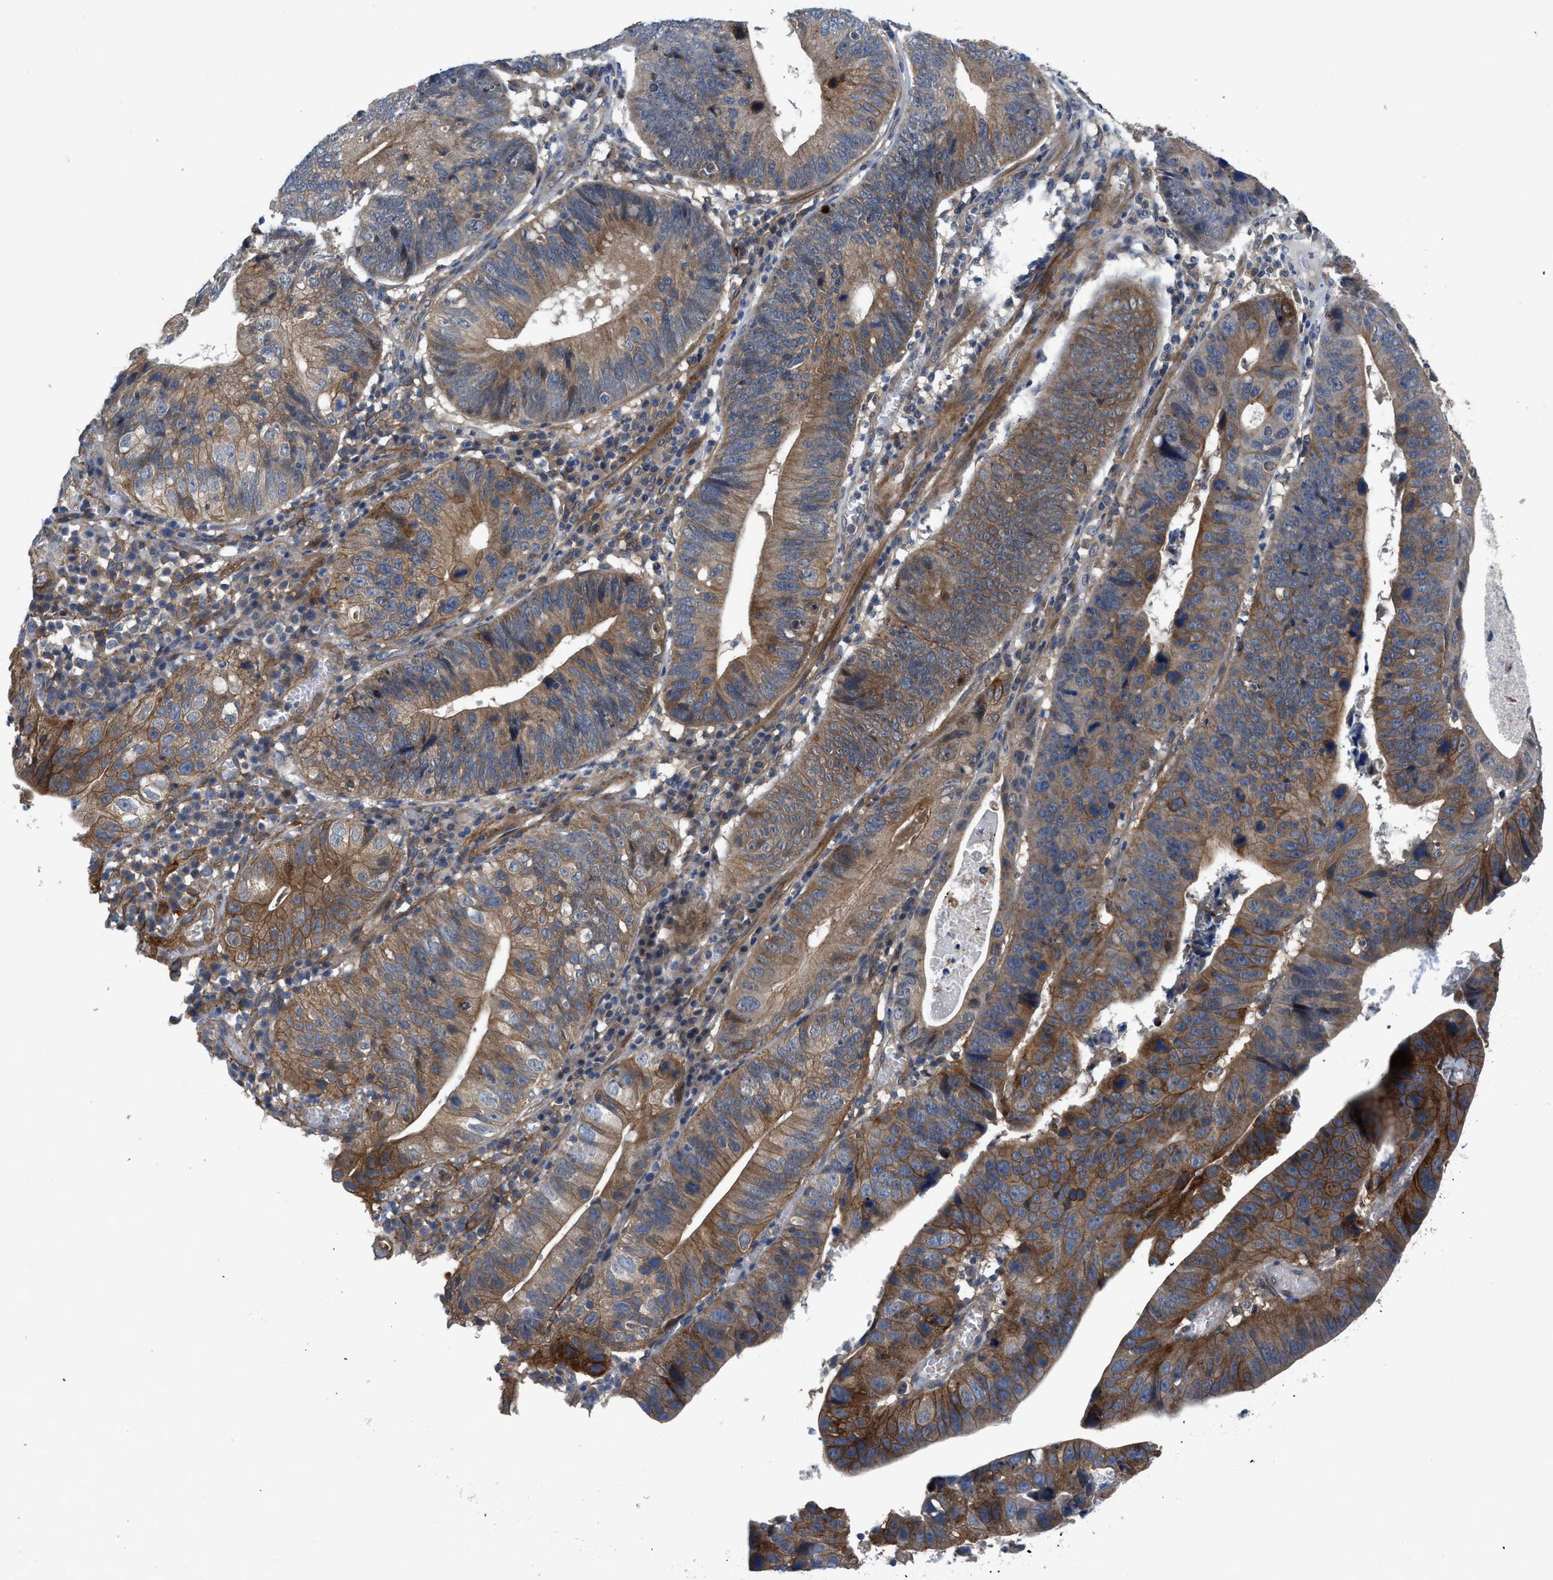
{"staining": {"intensity": "moderate", "quantity": ">75%", "location": "cytoplasmic/membranous"}, "tissue": "stomach cancer", "cell_type": "Tumor cells", "image_type": "cancer", "snomed": [{"axis": "morphology", "description": "Adenocarcinoma, NOS"}, {"axis": "topography", "description": "Stomach"}], "caption": "Immunohistochemistry (IHC) photomicrograph of neoplastic tissue: human stomach cancer (adenocarcinoma) stained using IHC shows medium levels of moderate protein expression localized specifically in the cytoplasmic/membranous of tumor cells, appearing as a cytoplasmic/membranous brown color.", "gene": "PANX1", "patient": {"sex": "male", "age": 59}}